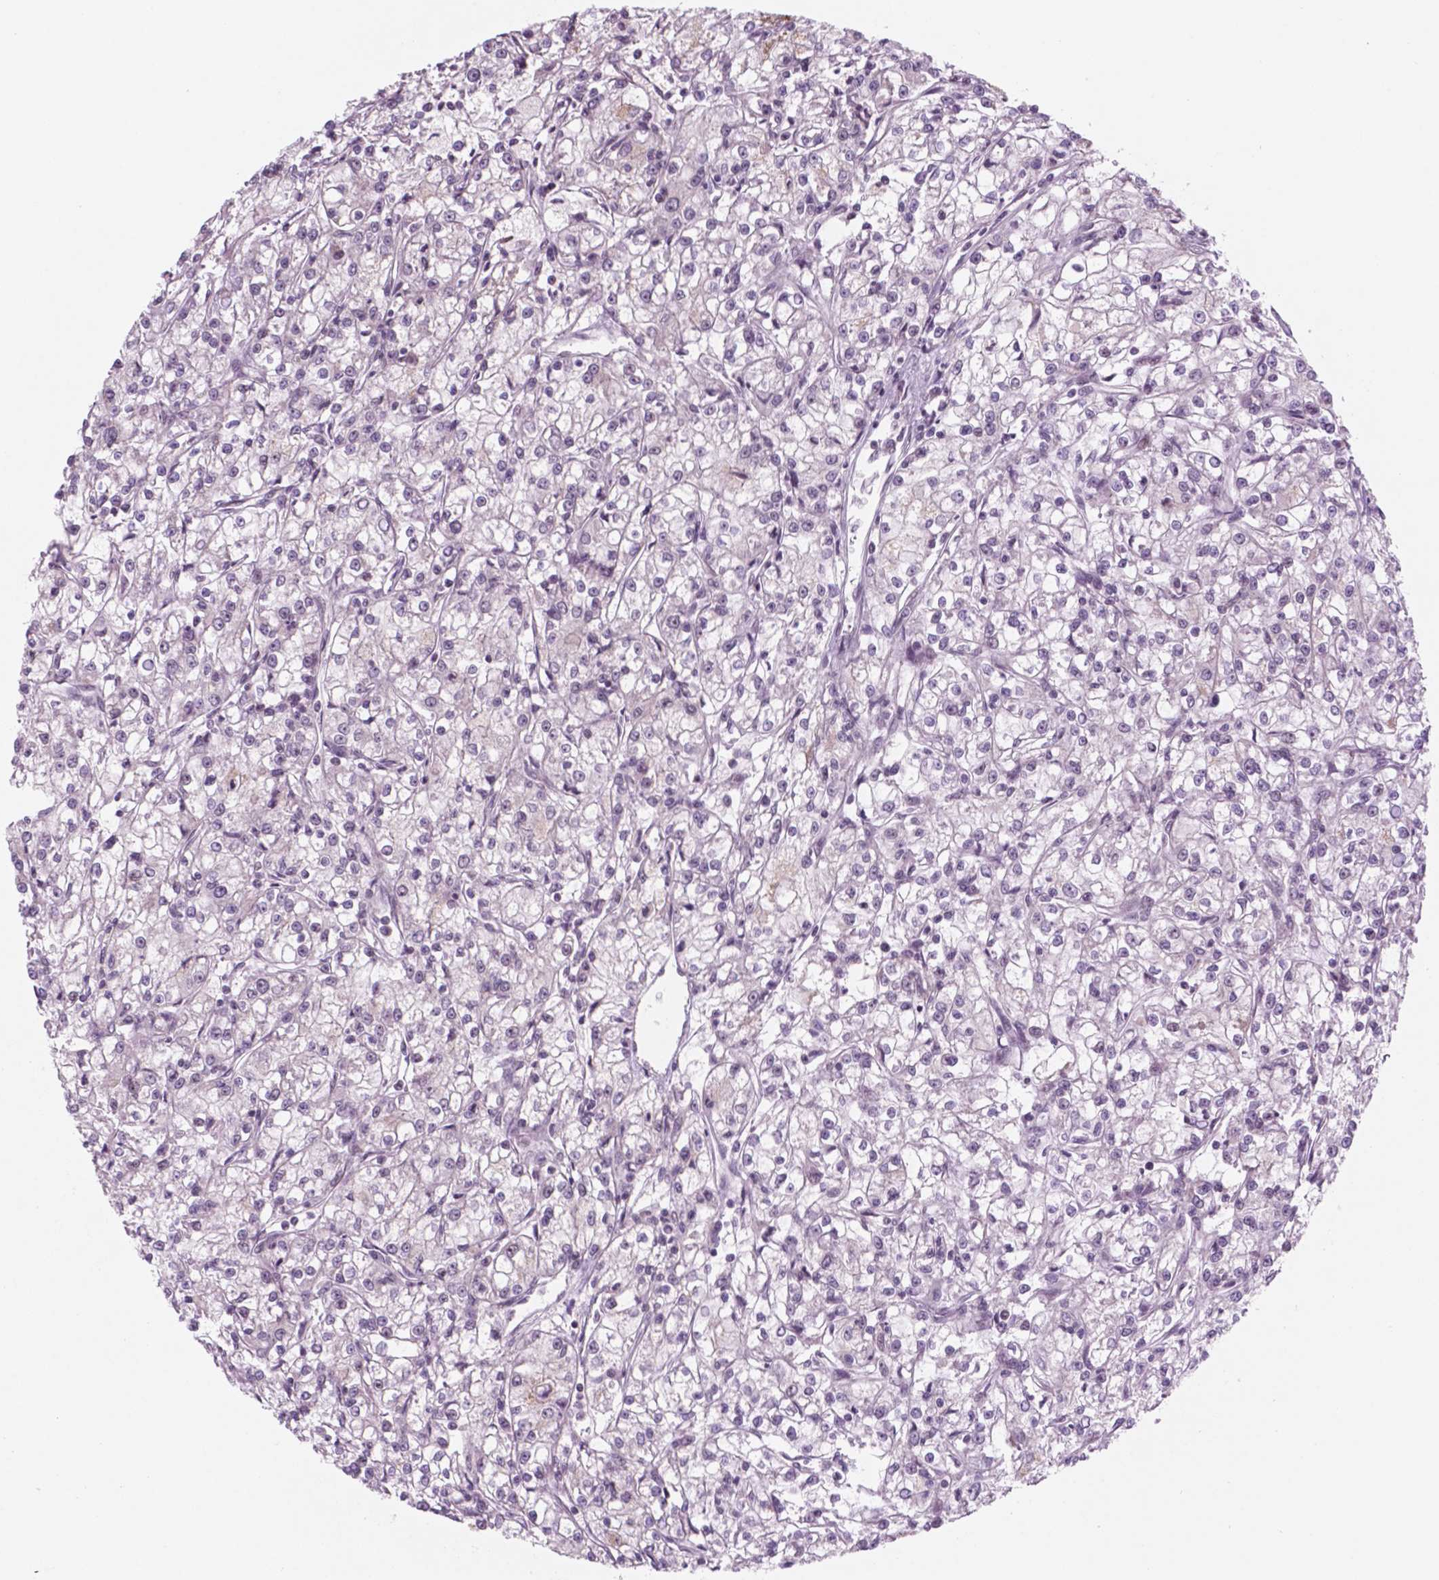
{"staining": {"intensity": "negative", "quantity": "none", "location": "none"}, "tissue": "renal cancer", "cell_type": "Tumor cells", "image_type": "cancer", "snomed": [{"axis": "morphology", "description": "Adenocarcinoma, NOS"}, {"axis": "topography", "description": "Kidney"}], "caption": "Renal adenocarcinoma was stained to show a protein in brown. There is no significant staining in tumor cells.", "gene": "POLR2E", "patient": {"sex": "female", "age": 59}}